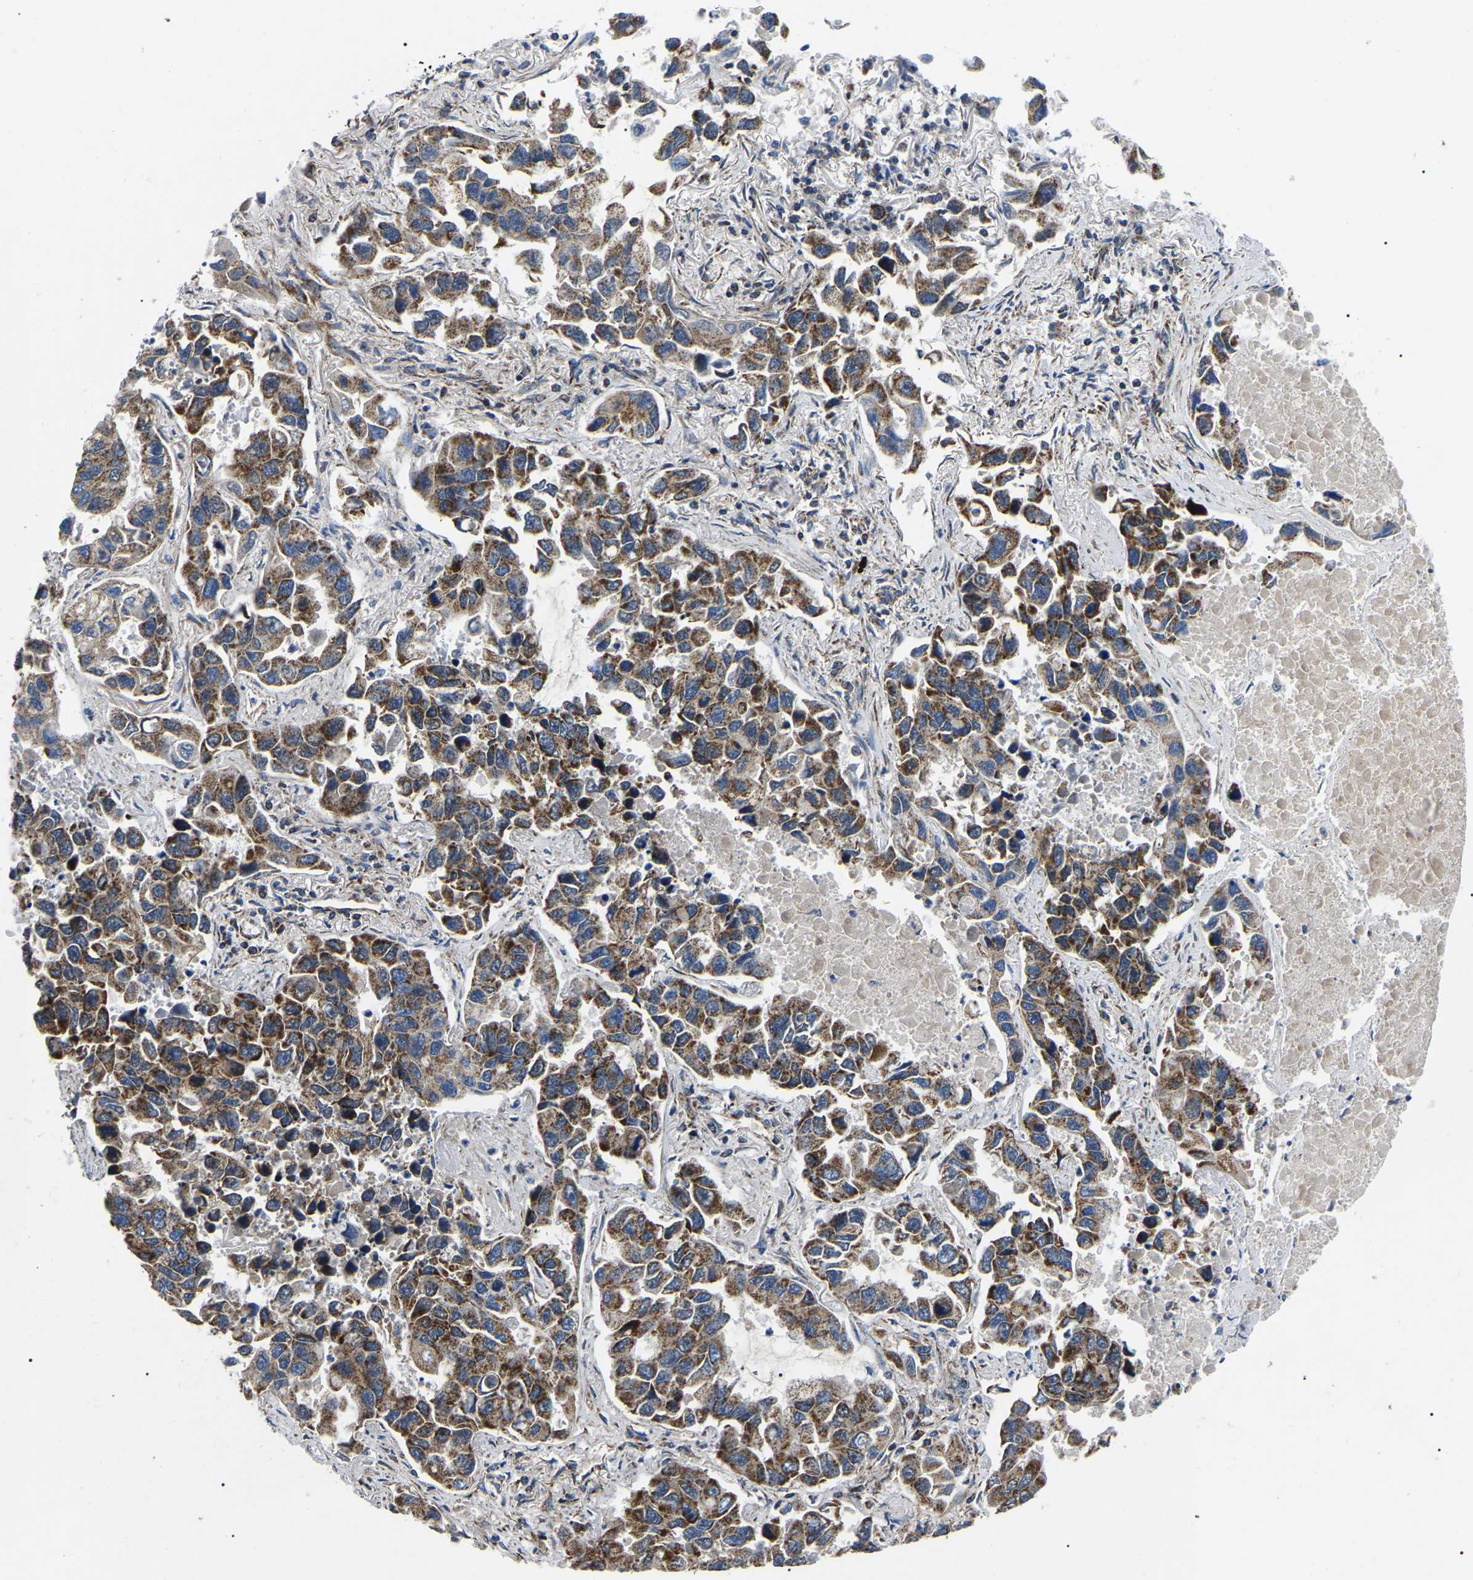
{"staining": {"intensity": "moderate", "quantity": ">75%", "location": "cytoplasmic/membranous"}, "tissue": "lung cancer", "cell_type": "Tumor cells", "image_type": "cancer", "snomed": [{"axis": "morphology", "description": "Adenocarcinoma, NOS"}, {"axis": "topography", "description": "Lung"}], "caption": "Immunohistochemistry (DAB) staining of lung cancer displays moderate cytoplasmic/membranous protein staining in about >75% of tumor cells.", "gene": "PPM1E", "patient": {"sex": "male", "age": 64}}